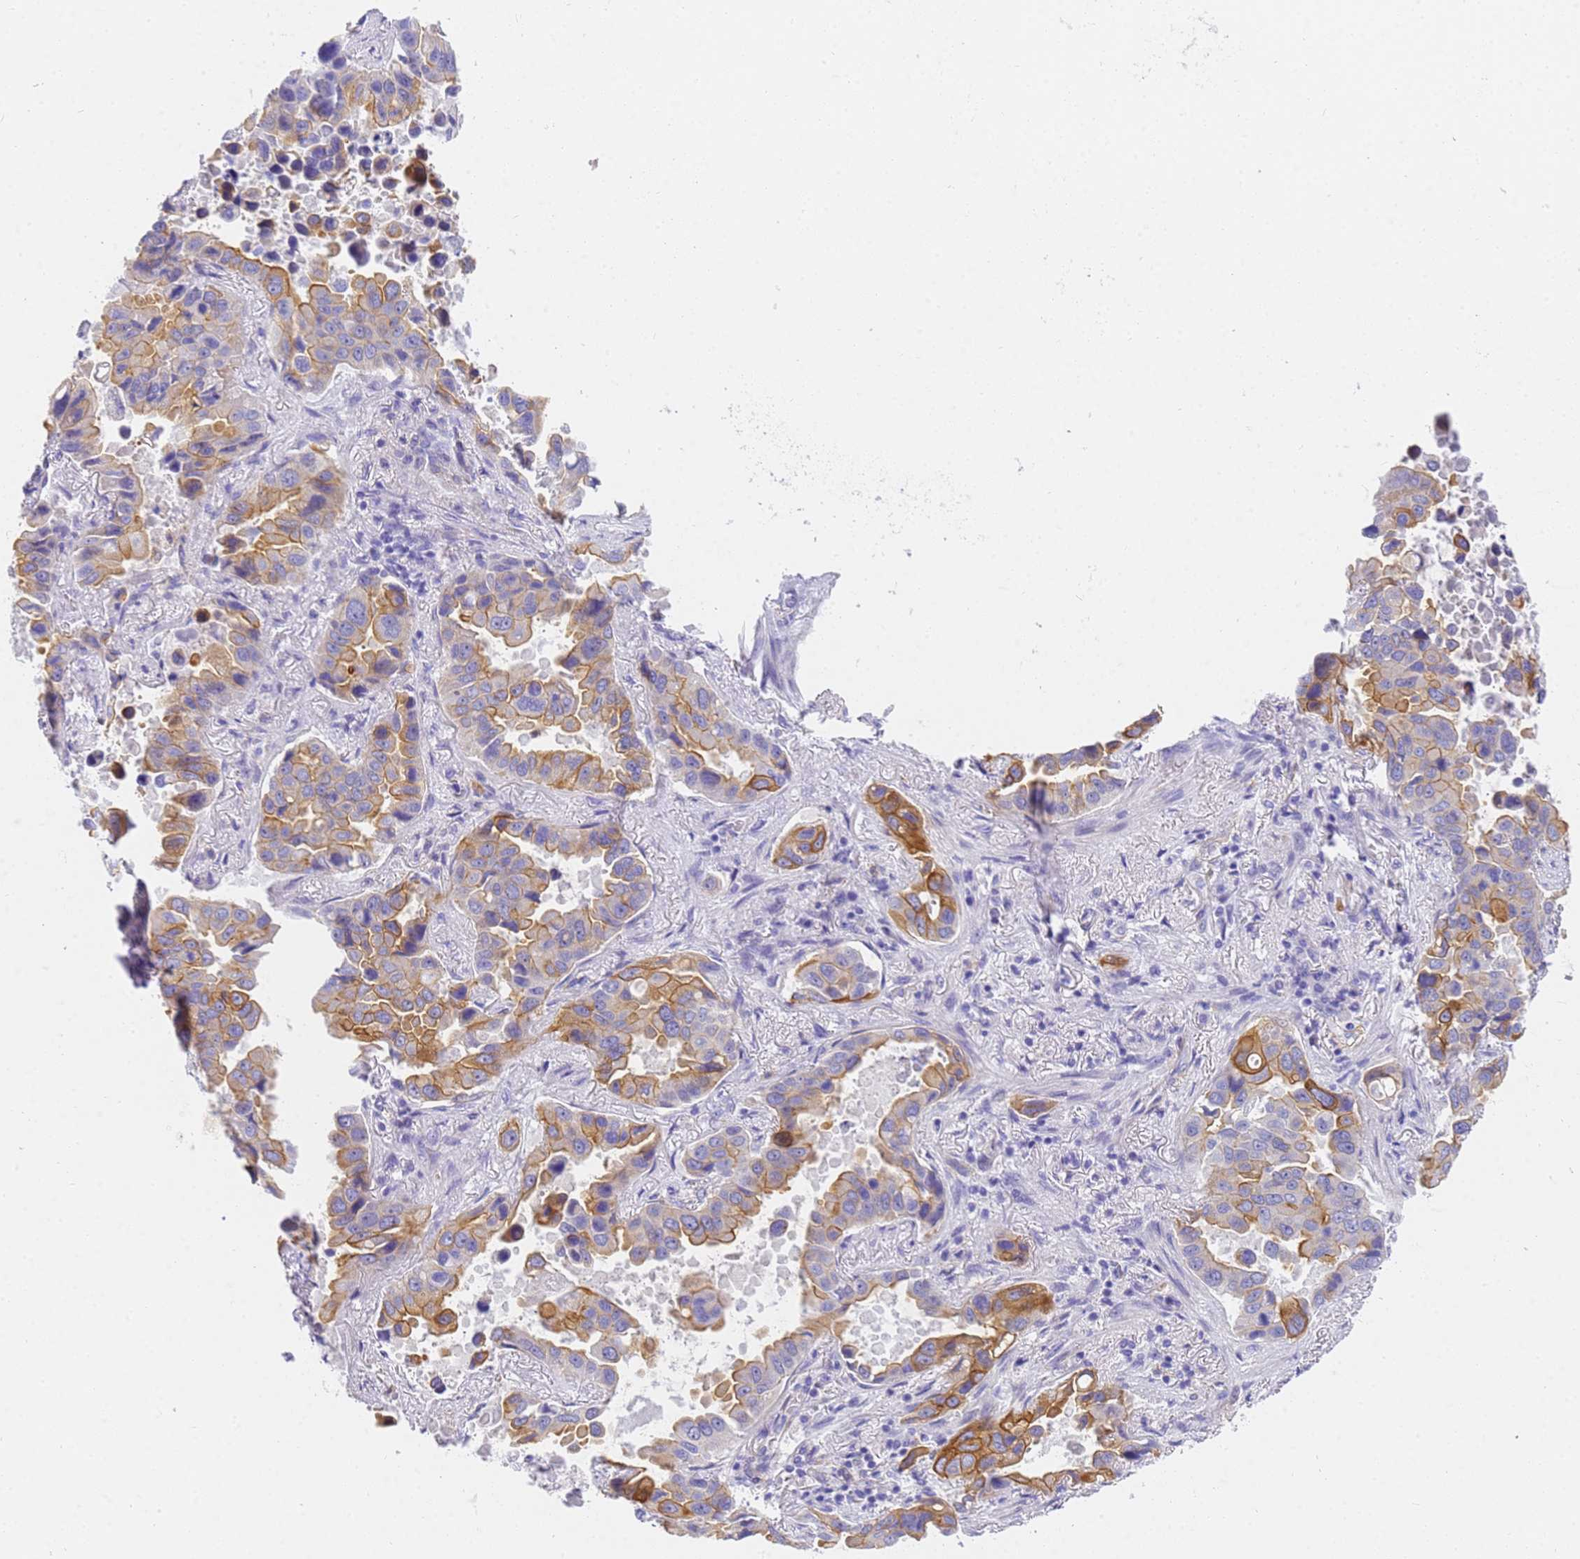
{"staining": {"intensity": "moderate", "quantity": ">75%", "location": "cytoplasmic/membranous"}, "tissue": "lung cancer", "cell_type": "Tumor cells", "image_type": "cancer", "snomed": [{"axis": "morphology", "description": "Adenocarcinoma, NOS"}, {"axis": "topography", "description": "Lung"}], "caption": "This histopathology image demonstrates adenocarcinoma (lung) stained with immunohistochemistry to label a protein in brown. The cytoplasmic/membranous of tumor cells show moderate positivity for the protein. Nuclei are counter-stained blue.", "gene": "MVB12A", "patient": {"sex": "male", "age": 64}}